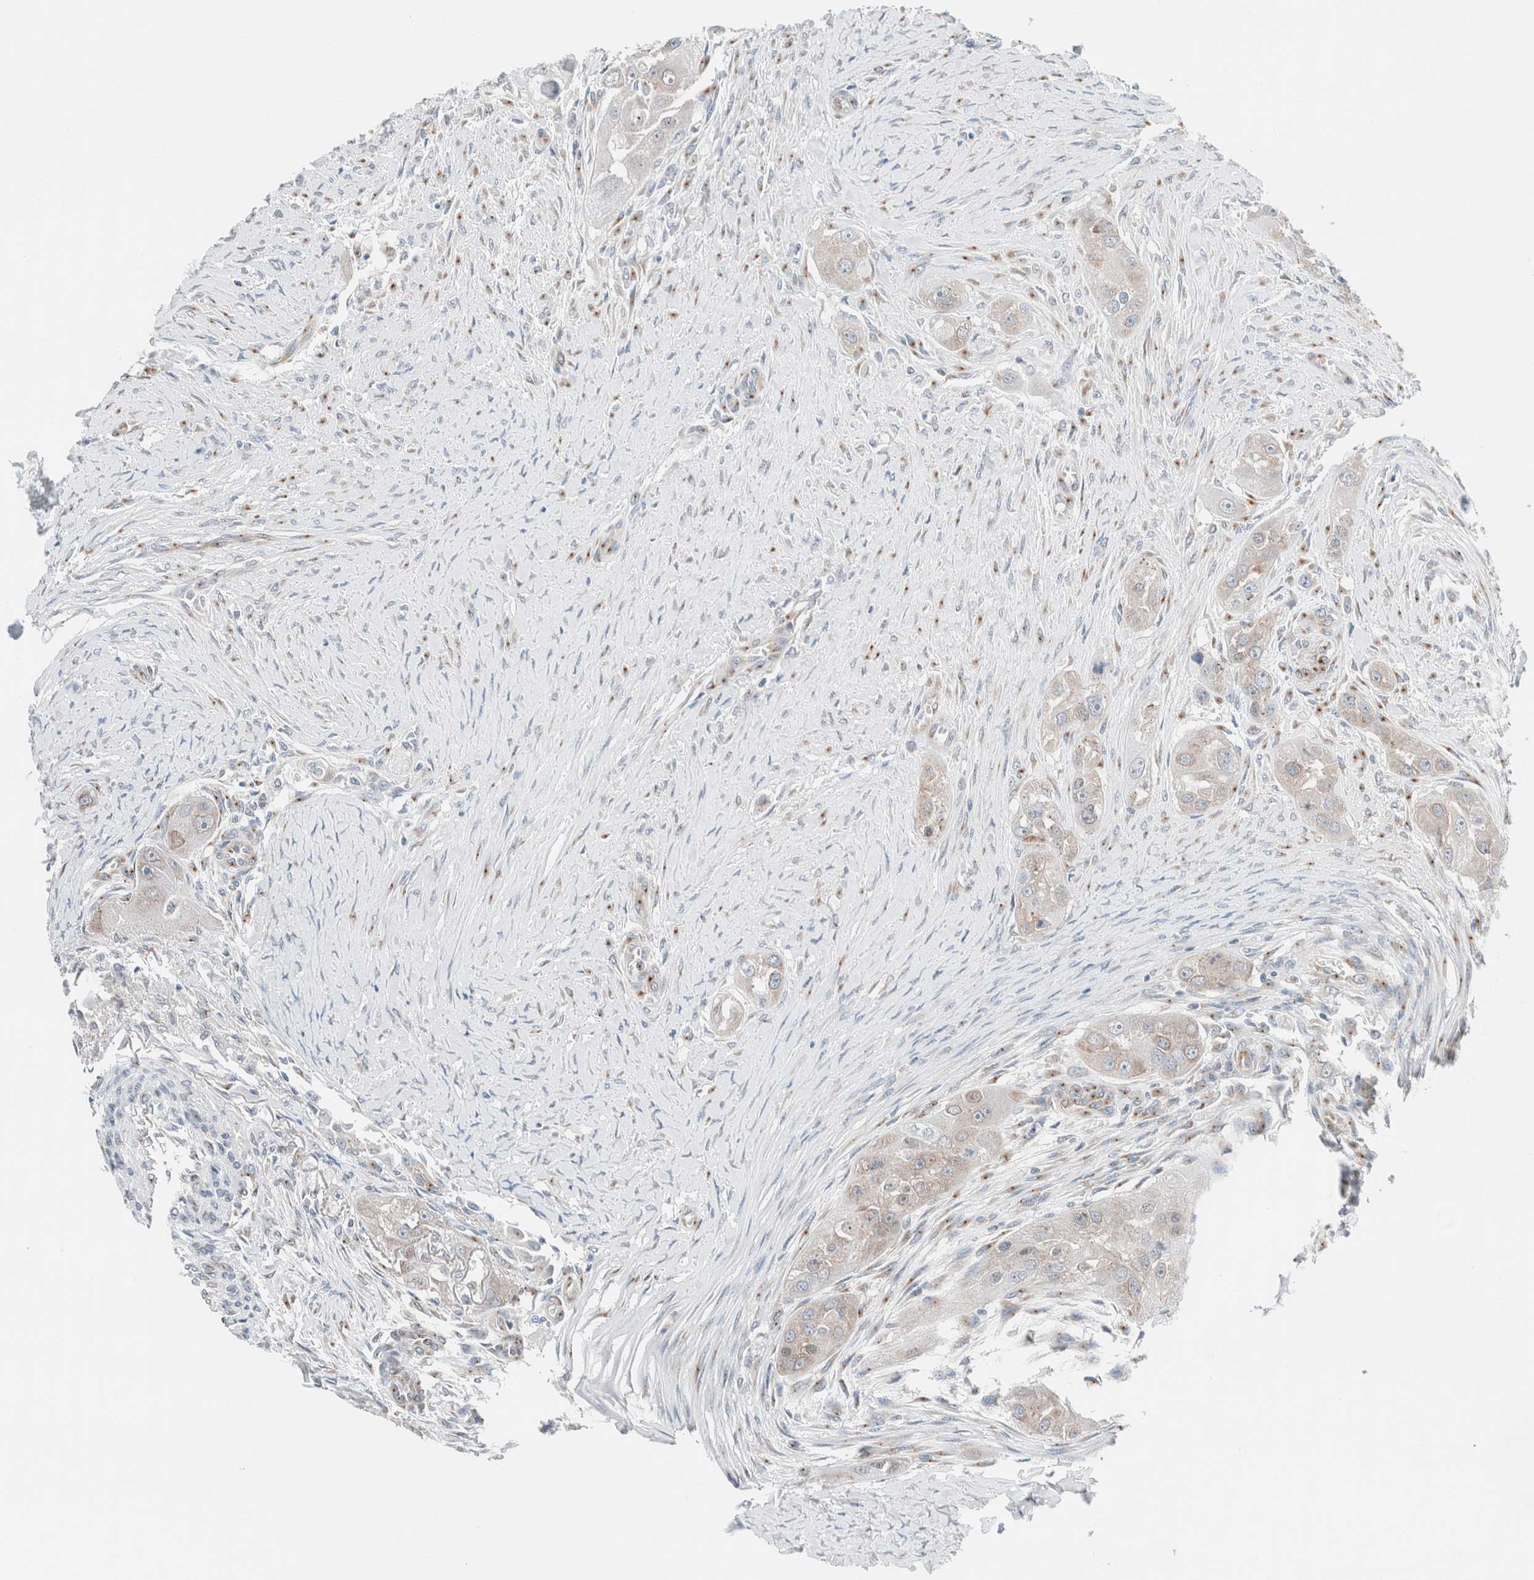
{"staining": {"intensity": "weak", "quantity": "<25%", "location": "cytoplasmic/membranous"}, "tissue": "head and neck cancer", "cell_type": "Tumor cells", "image_type": "cancer", "snomed": [{"axis": "morphology", "description": "Normal tissue, NOS"}, {"axis": "morphology", "description": "Squamous cell carcinoma, NOS"}, {"axis": "topography", "description": "Skeletal muscle"}, {"axis": "topography", "description": "Head-Neck"}], "caption": "There is no significant staining in tumor cells of head and neck cancer. Brightfield microscopy of immunohistochemistry (IHC) stained with DAB (brown) and hematoxylin (blue), captured at high magnification.", "gene": "CASC3", "patient": {"sex": "male", "age": 51}}